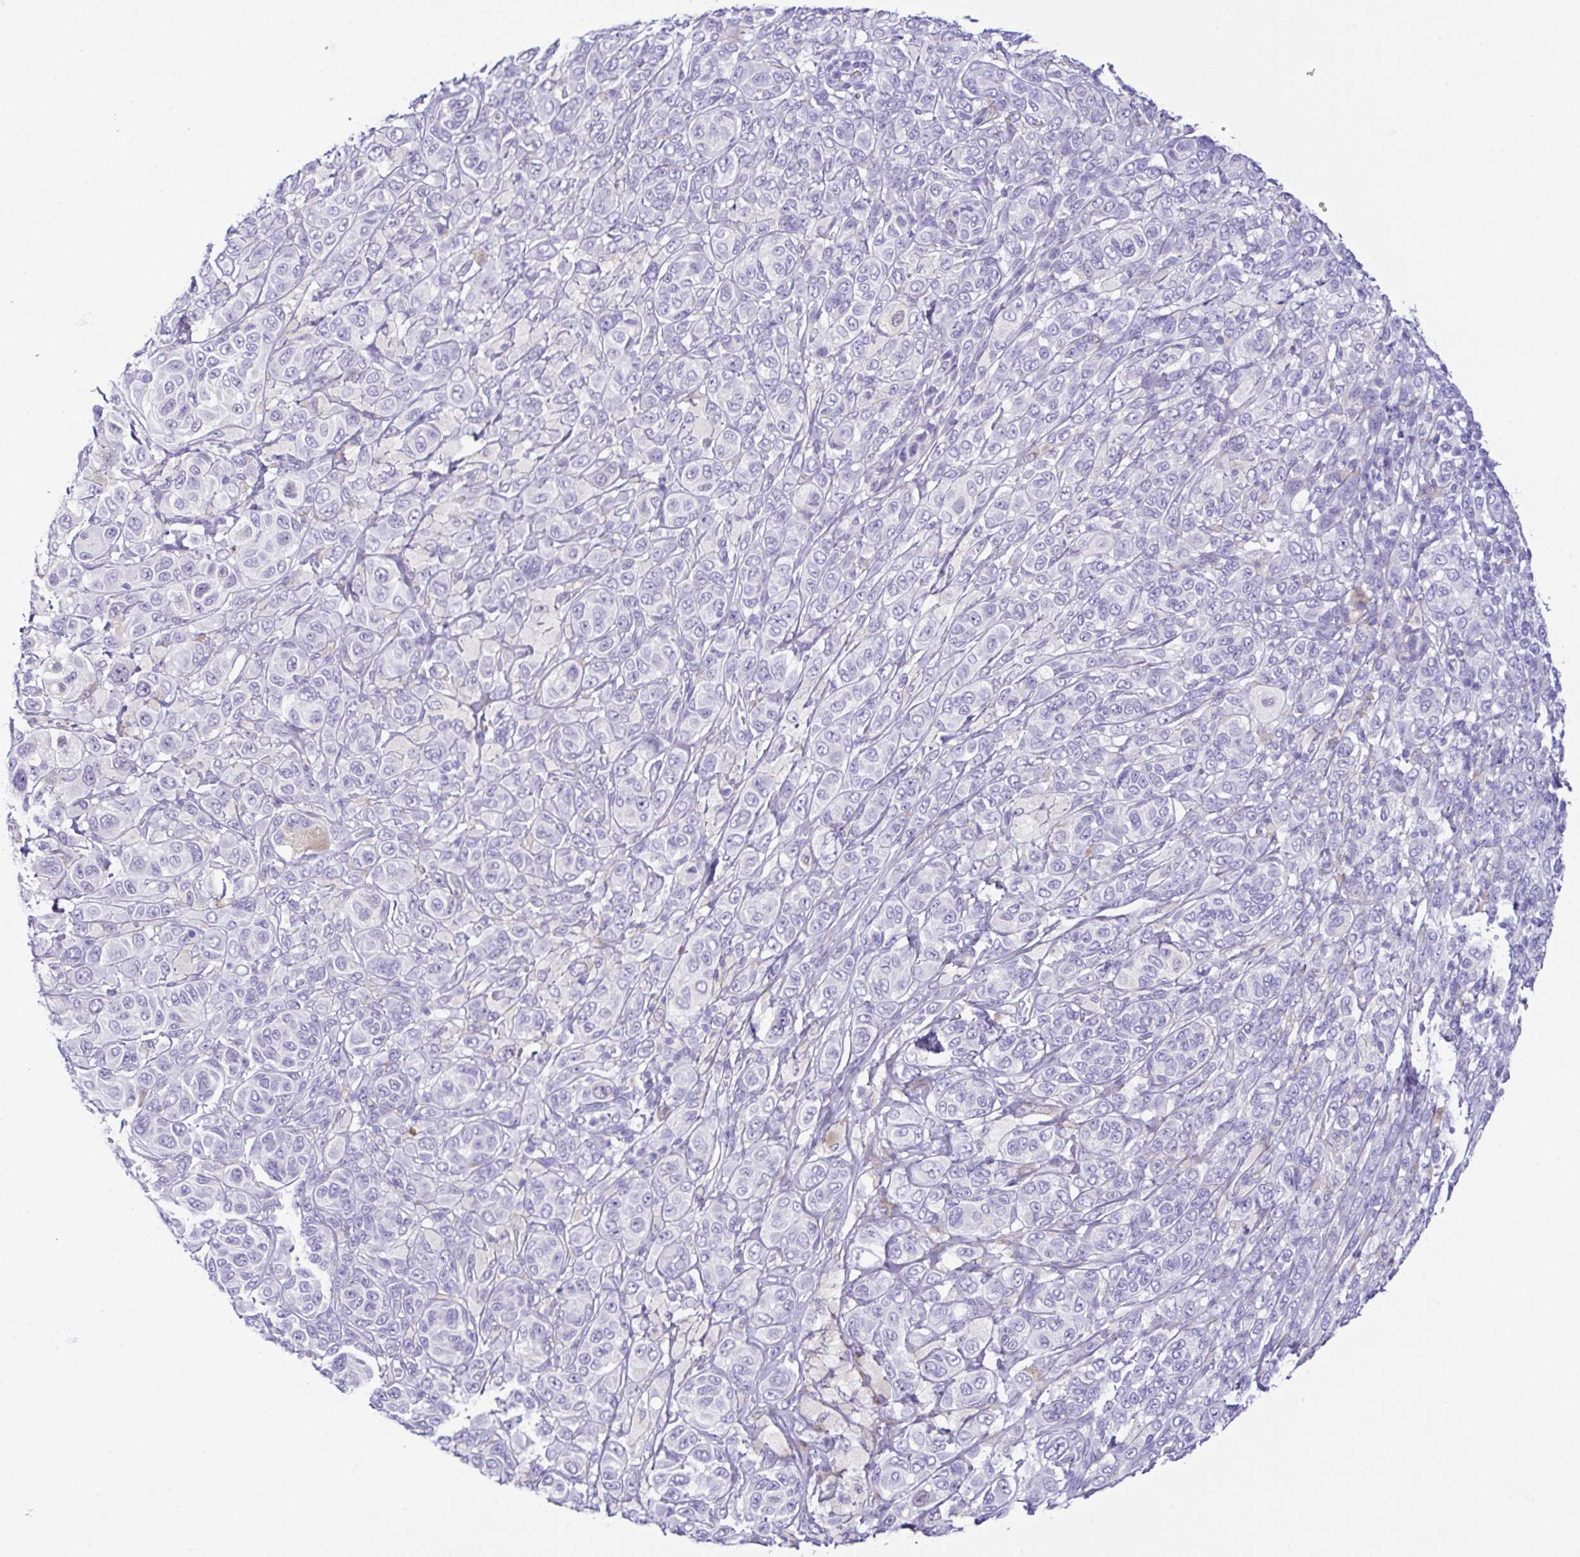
{"staining": {"intensity": "negative", "quantity": "none", "location": "none"}, "tissue": "melanoma", "cell_type": "Tumor cells", "image_type": "cancer", "snomed": [{"axis": "morphology", "description": "Malignant melanoma, NOS"}, {"axis": "topography", "description": "Skin"}], "caption": "DAB immunohistochemical staining of human malignant melanoma exhibits no significant positivity in tumor cells.", "gene": "RRM2", "patient": {"sex": "male", "age": 42}}